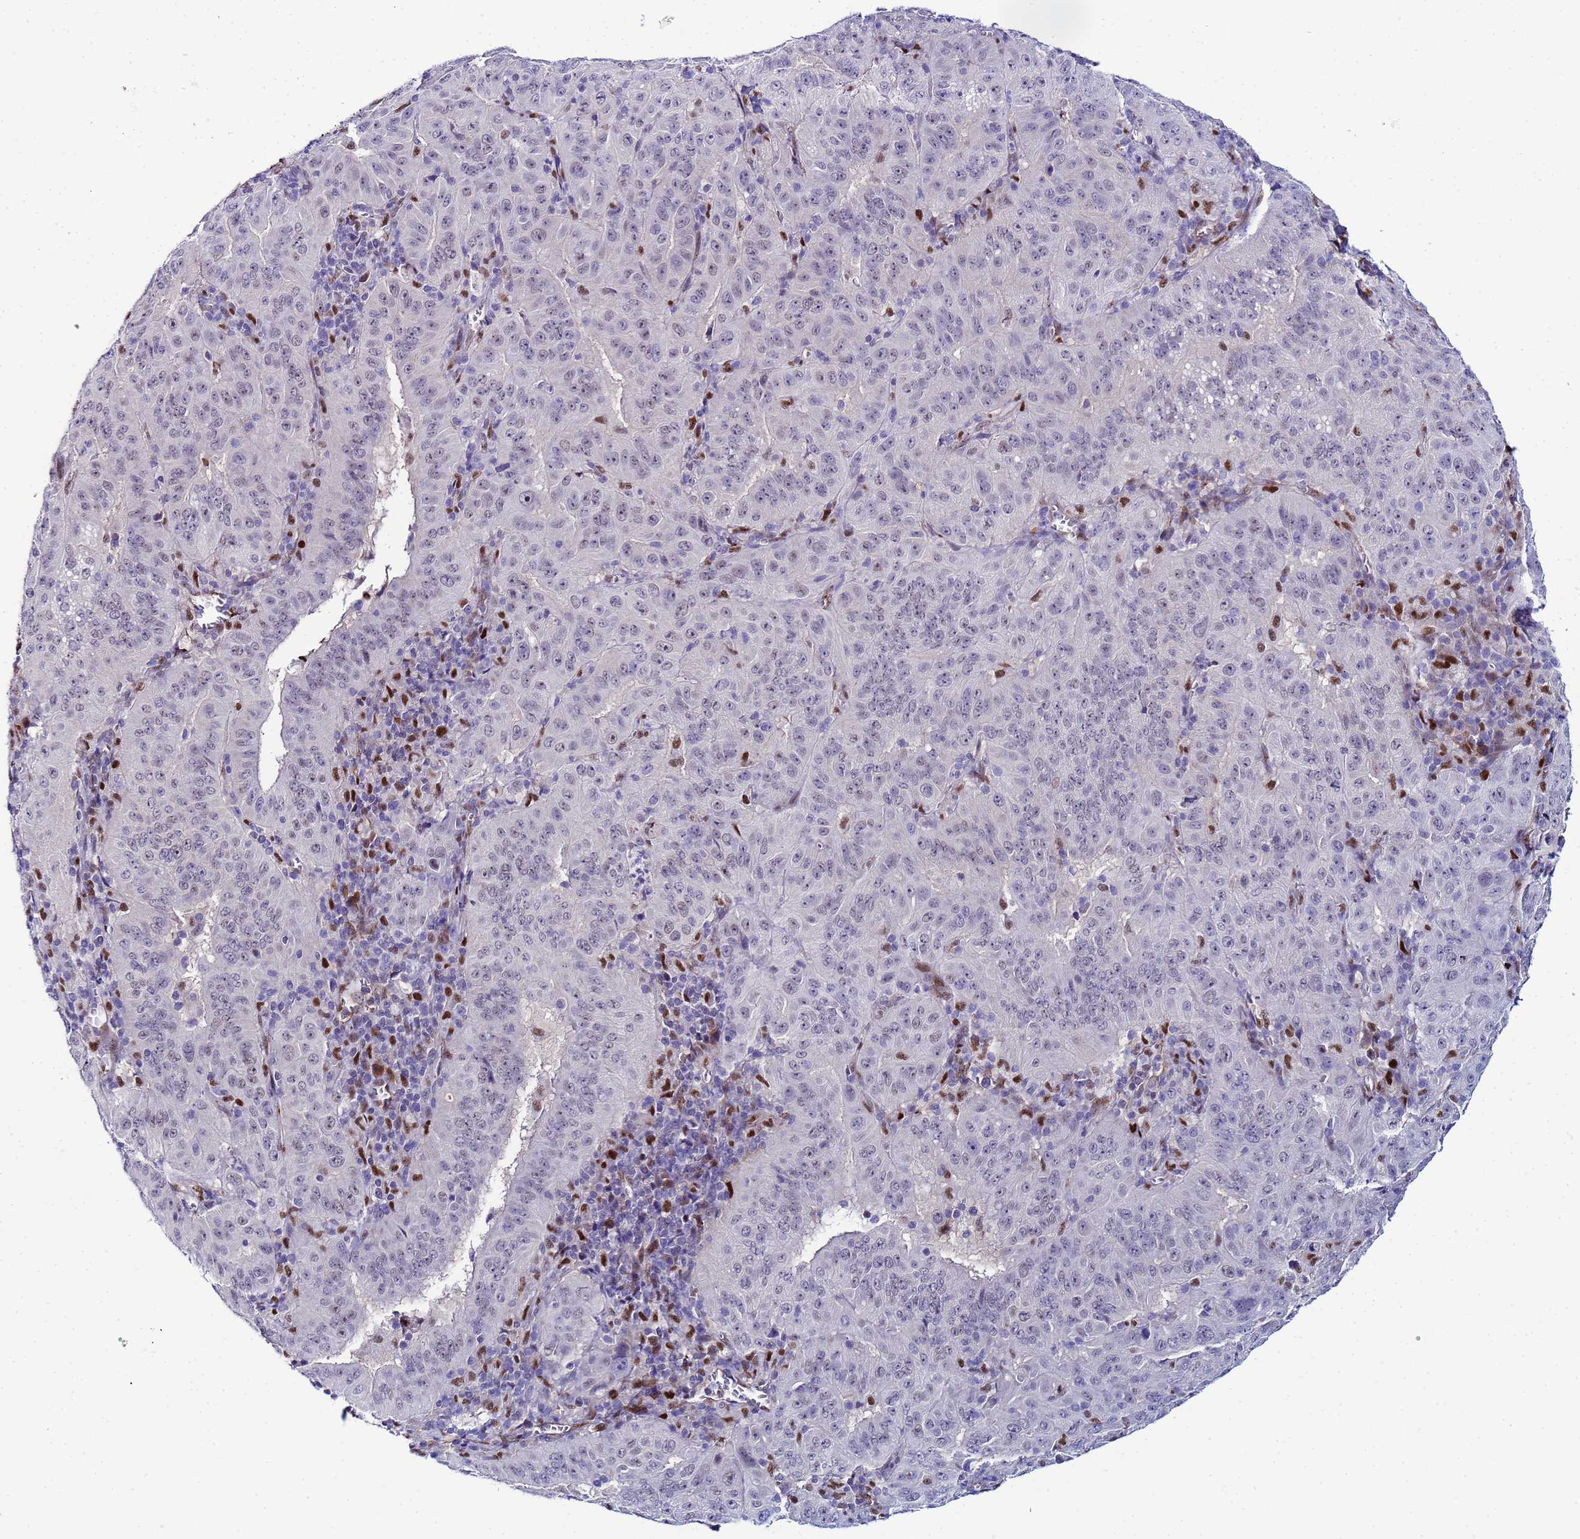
{"staining": {"intensity": "negative", "quantity": "none", "location": "none"}, "tissue": "pancreatic cancer", "cell_type": "Tumor cells", "image_type": "cancer", "snomed": [{"axis": "morphology", "description": "Adenocarcinoma, NOS"}, {"axis": "topography", "description": "Pancreas"}], "caption": "Immunohistochemistry photomicrograph of human pancreatic cancer stained for a protein (brown), which shows no positivity in tumor cells.", "gene": "SLC25A37", "patient": {"sex": "male", "age": 63}}